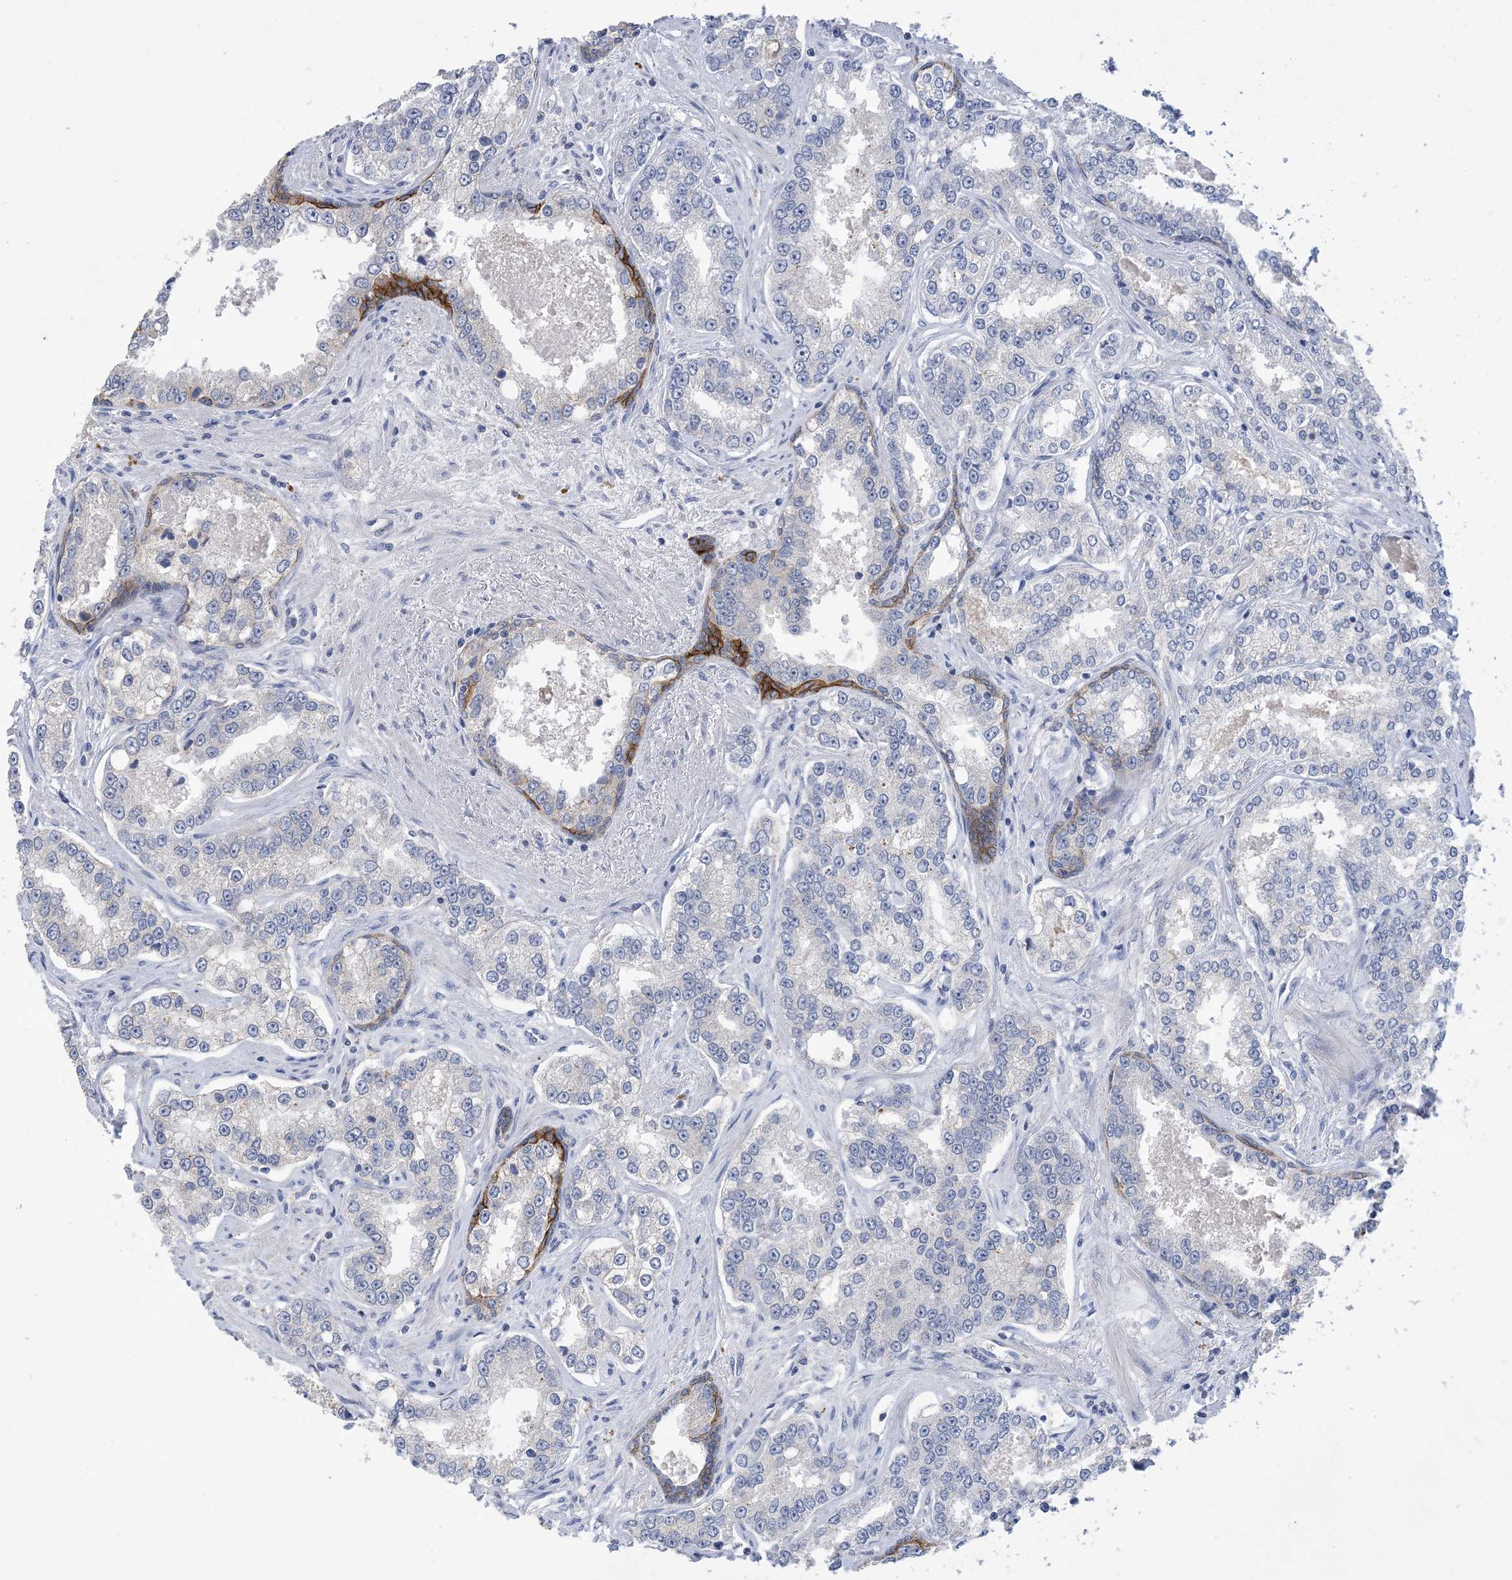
{"staining": {"intensity": "negative", "quantity": "none", "location": "none"}, "tissue": "prostate cancer", "cell_type": "Tumor cells", "image_type": "cancer", "snomed": [{"axis": "morphology", "description": "Normal tissue, NOS"}, {"axis": "morphology", "description": "Adenocarcinoma, High grade"}, {"axis": "topography", "description": "Prostate"}], "caption": "The histopathology image exhibits no staining of tumor cells in prostate cancer.", "gene": "DSC3", "patient": {"sex": "male", "age": 83}}